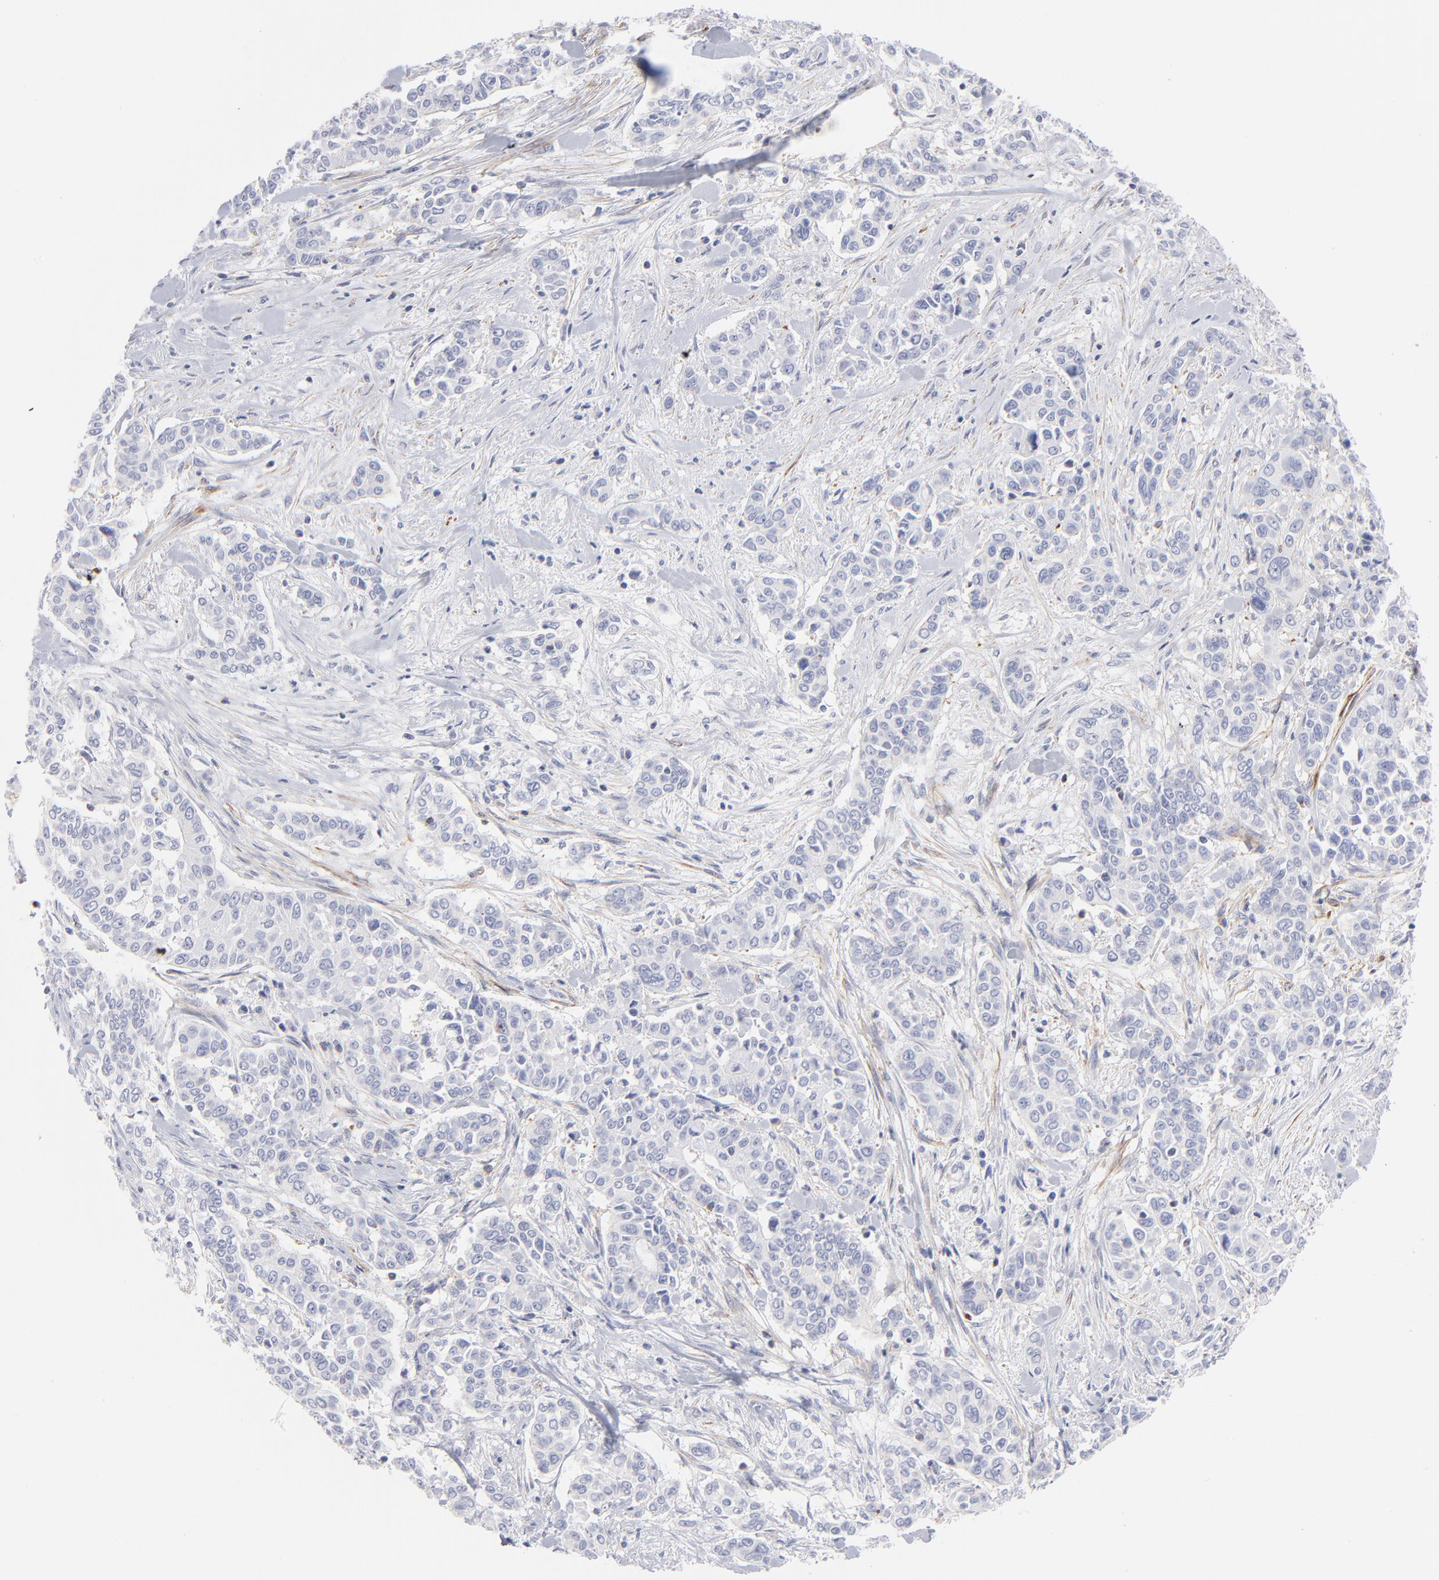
{"staining": {"intensity": "negative", "quantity": "none", "location": "none"}, "tissue": "pancreatic cancer", "cell_type": "Tumor cells", "image_type": "cancer", "snomed": [{"axis": "morphology", "description": "Adenocarcinoma, NOS"}, {"axis": "topography", "description": "Pancreas"}], "caption": "A histopathology image of adenocarcinoma (pancreatic) stained for a protein reveals no brown staining in tumor cells.", "gene": "ACTA2", "patient": {"sex": "female", "age": 52}}